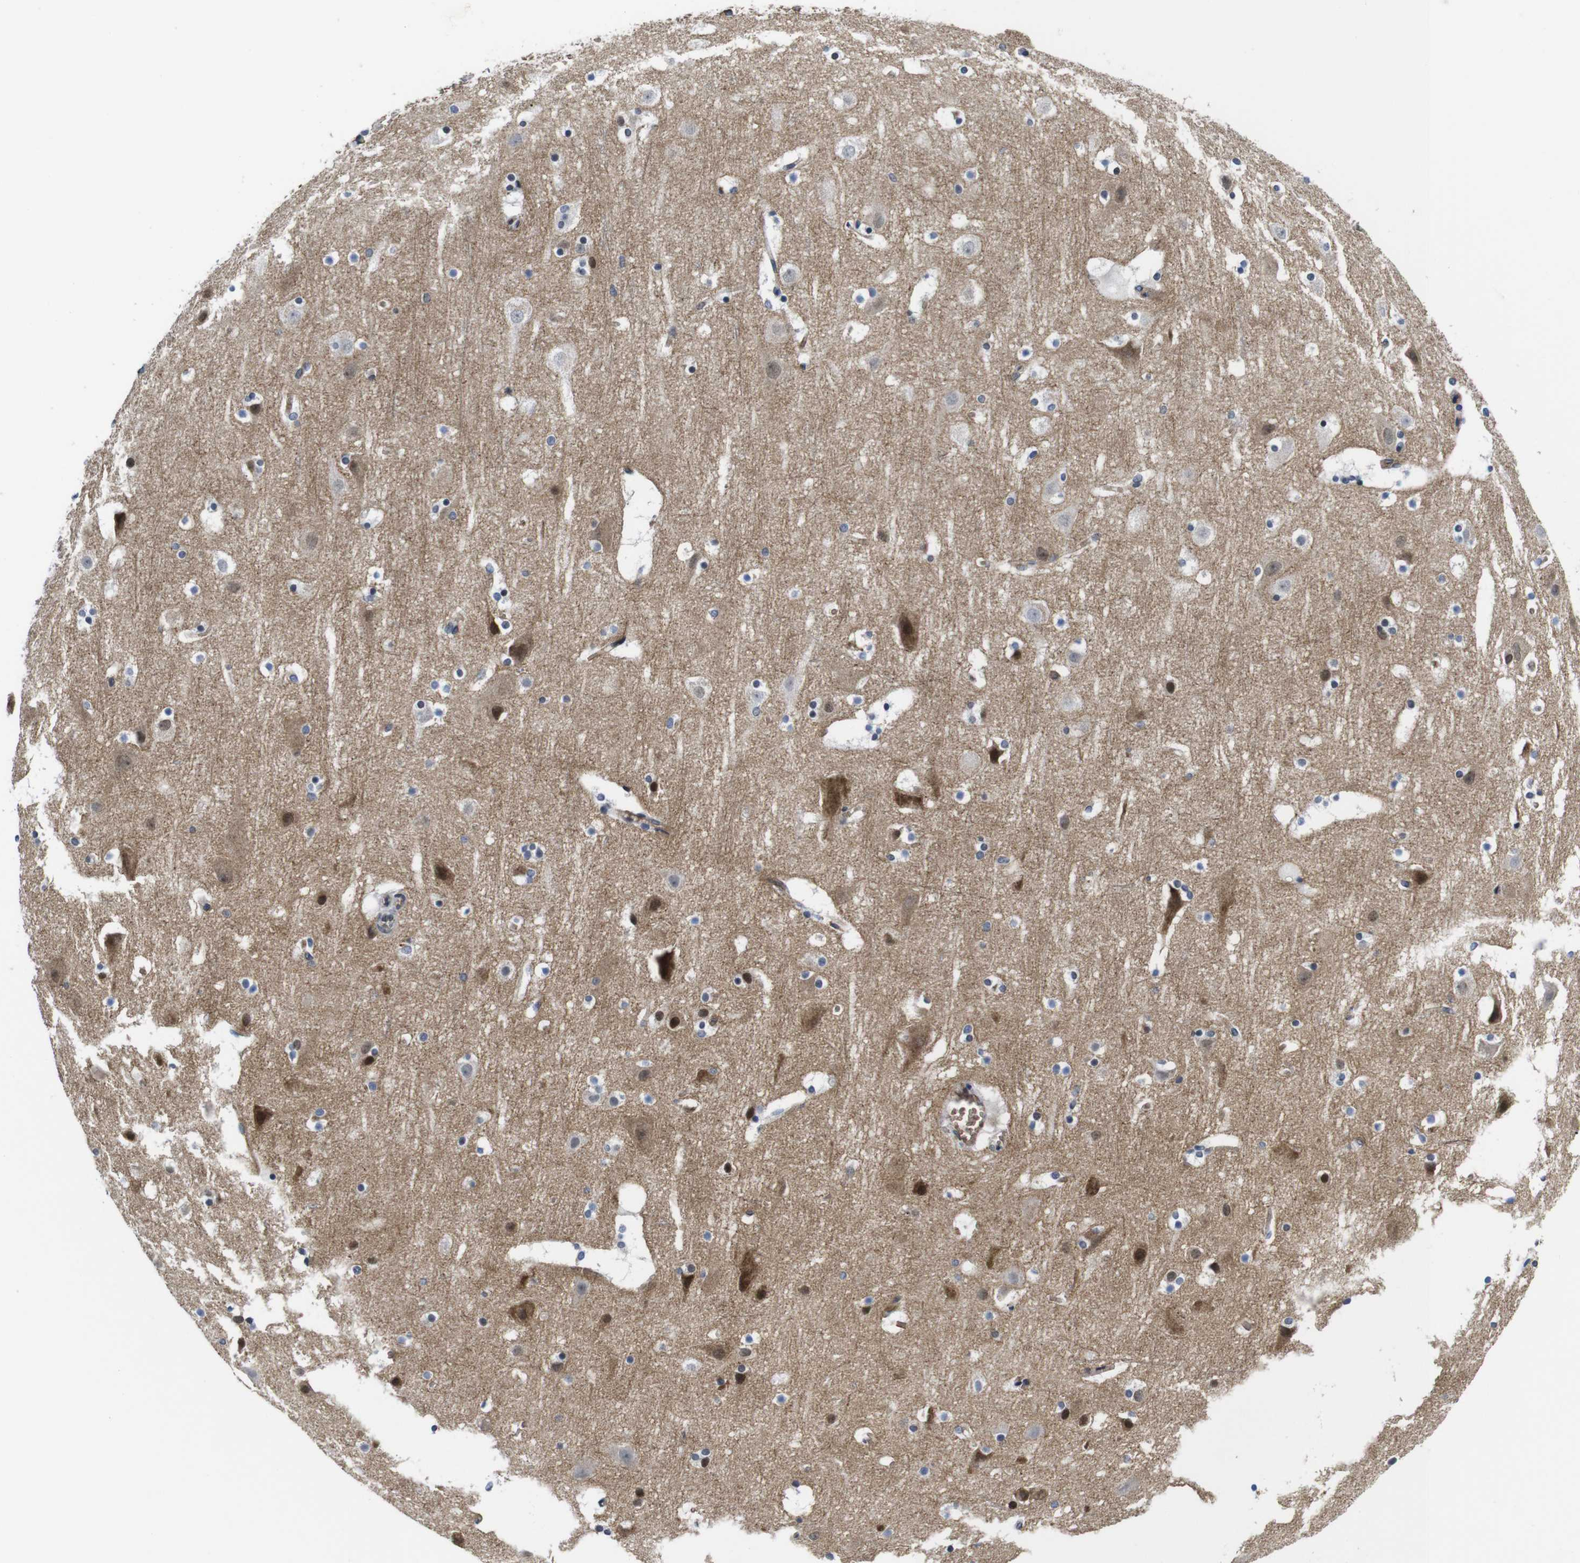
{"staining": {"intensity": "negative", "quantity": "none", "location": "none"}, "tissue": "cerebral cortex", "cell_type": "Endothelial cells", "image_type": "normal", "snomed": [{"axis": "morphology", "description": "Normal tissue, NOS"}, {"axis": "topography", "description": "Cerebral cortex"}], "caption": "High magnification brightfield microscopy of benign cerebral cortex stained with DAB (brown) and counterstained with hematoxylin (blue): endothelial cells show no significant expression.", "gene": "SOCS3", "patient": {"sex": "male", "age": 45}}